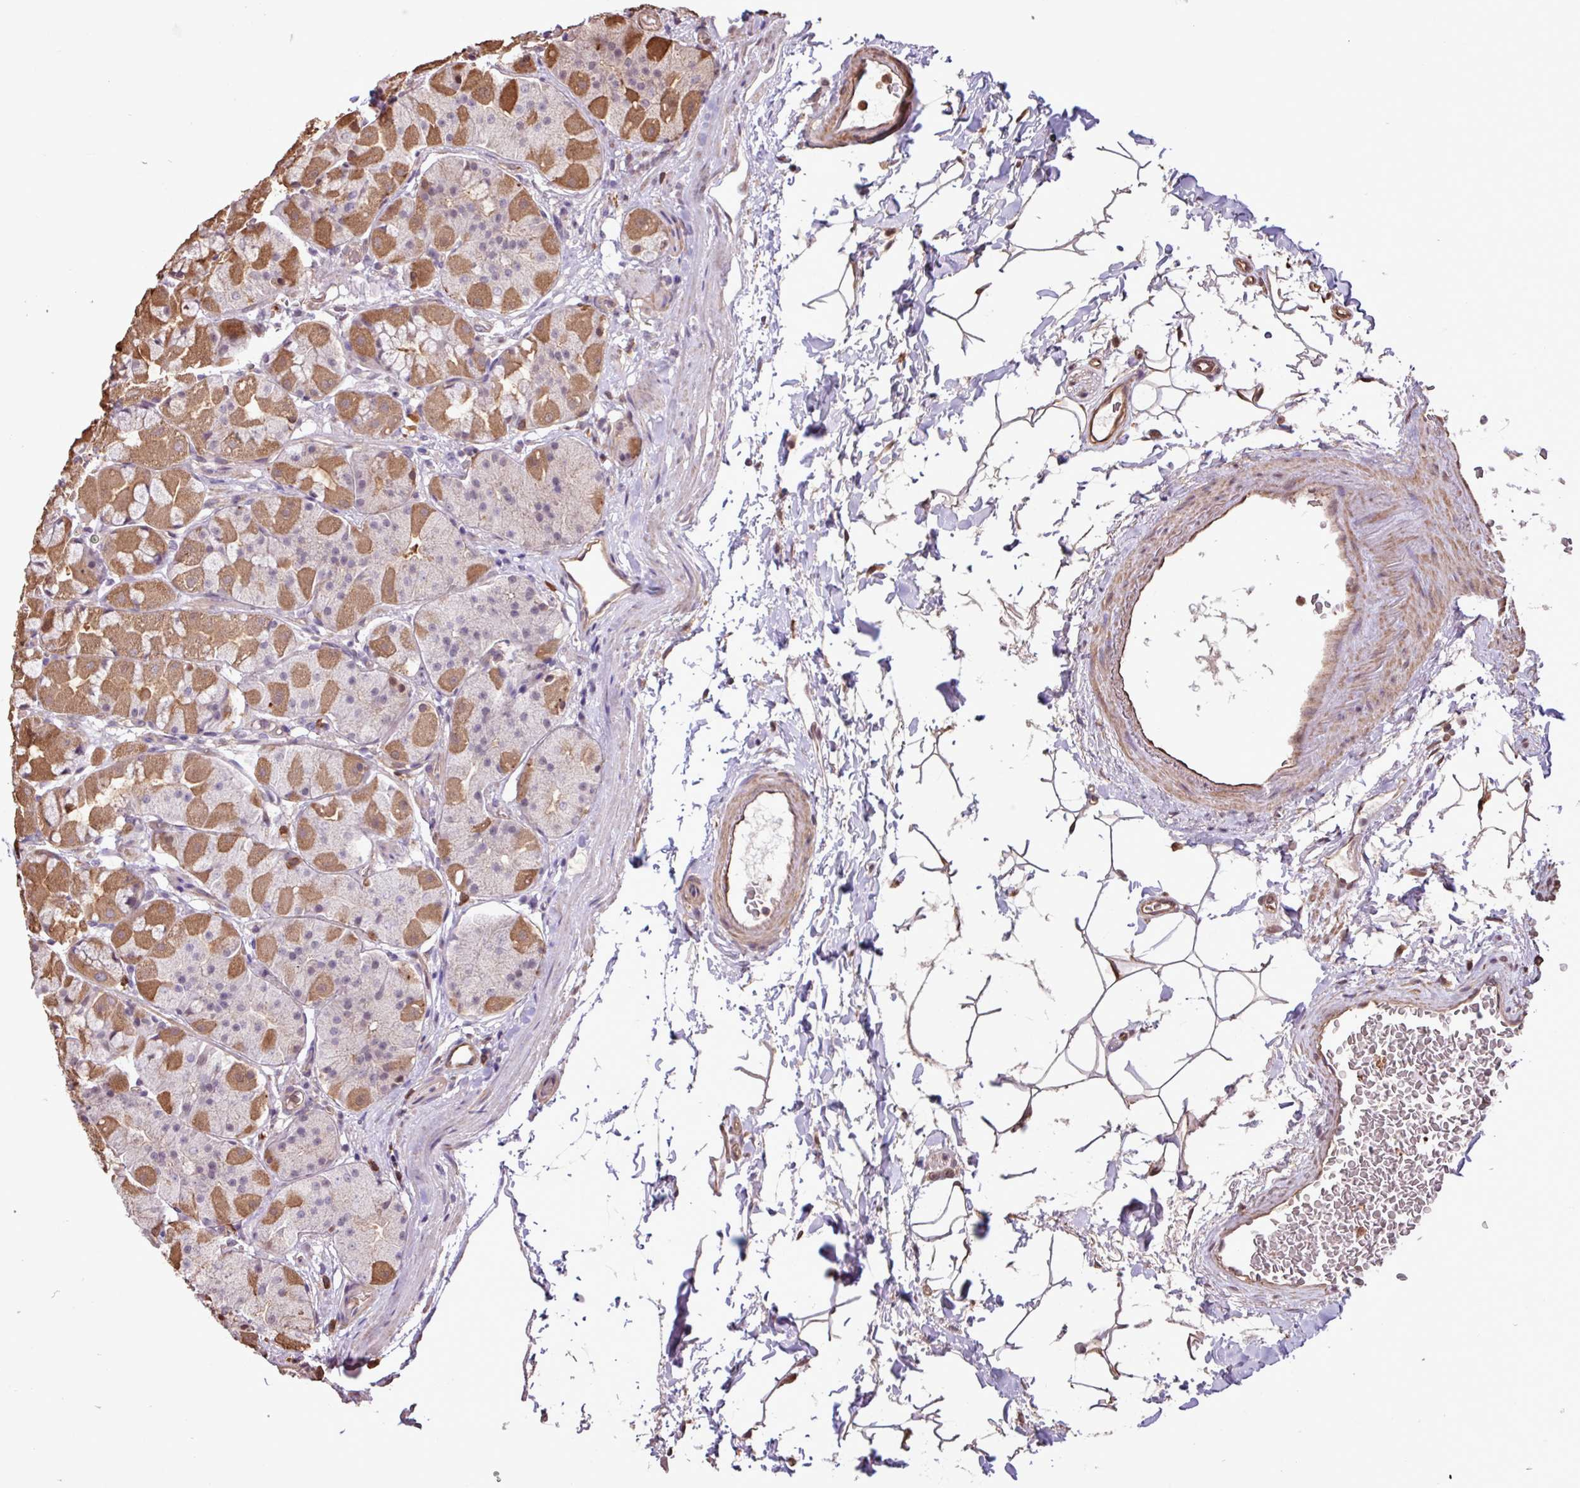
{"staining": {"intensity": "moderate", "quantity": "25%-75%", "location": "cytoplasmic/membranous,nuclear"}, "tissue": "stomach", "cell_type": "Glandular cells", "image_type": "normal", "snomed": [{"axis": "morphology", "description": "Normal tissue, NOS"}, {"axis": "topography", "description": "Stomach"}], "caption": "Benign stomach displays moderate cytoplasmic/membranous,nuclear staining in about 25%-75% of glandular cells, visualized by immunohistochemistry.", "gene": "CHST11", "patient": {"sex": "male", "age": 57}}